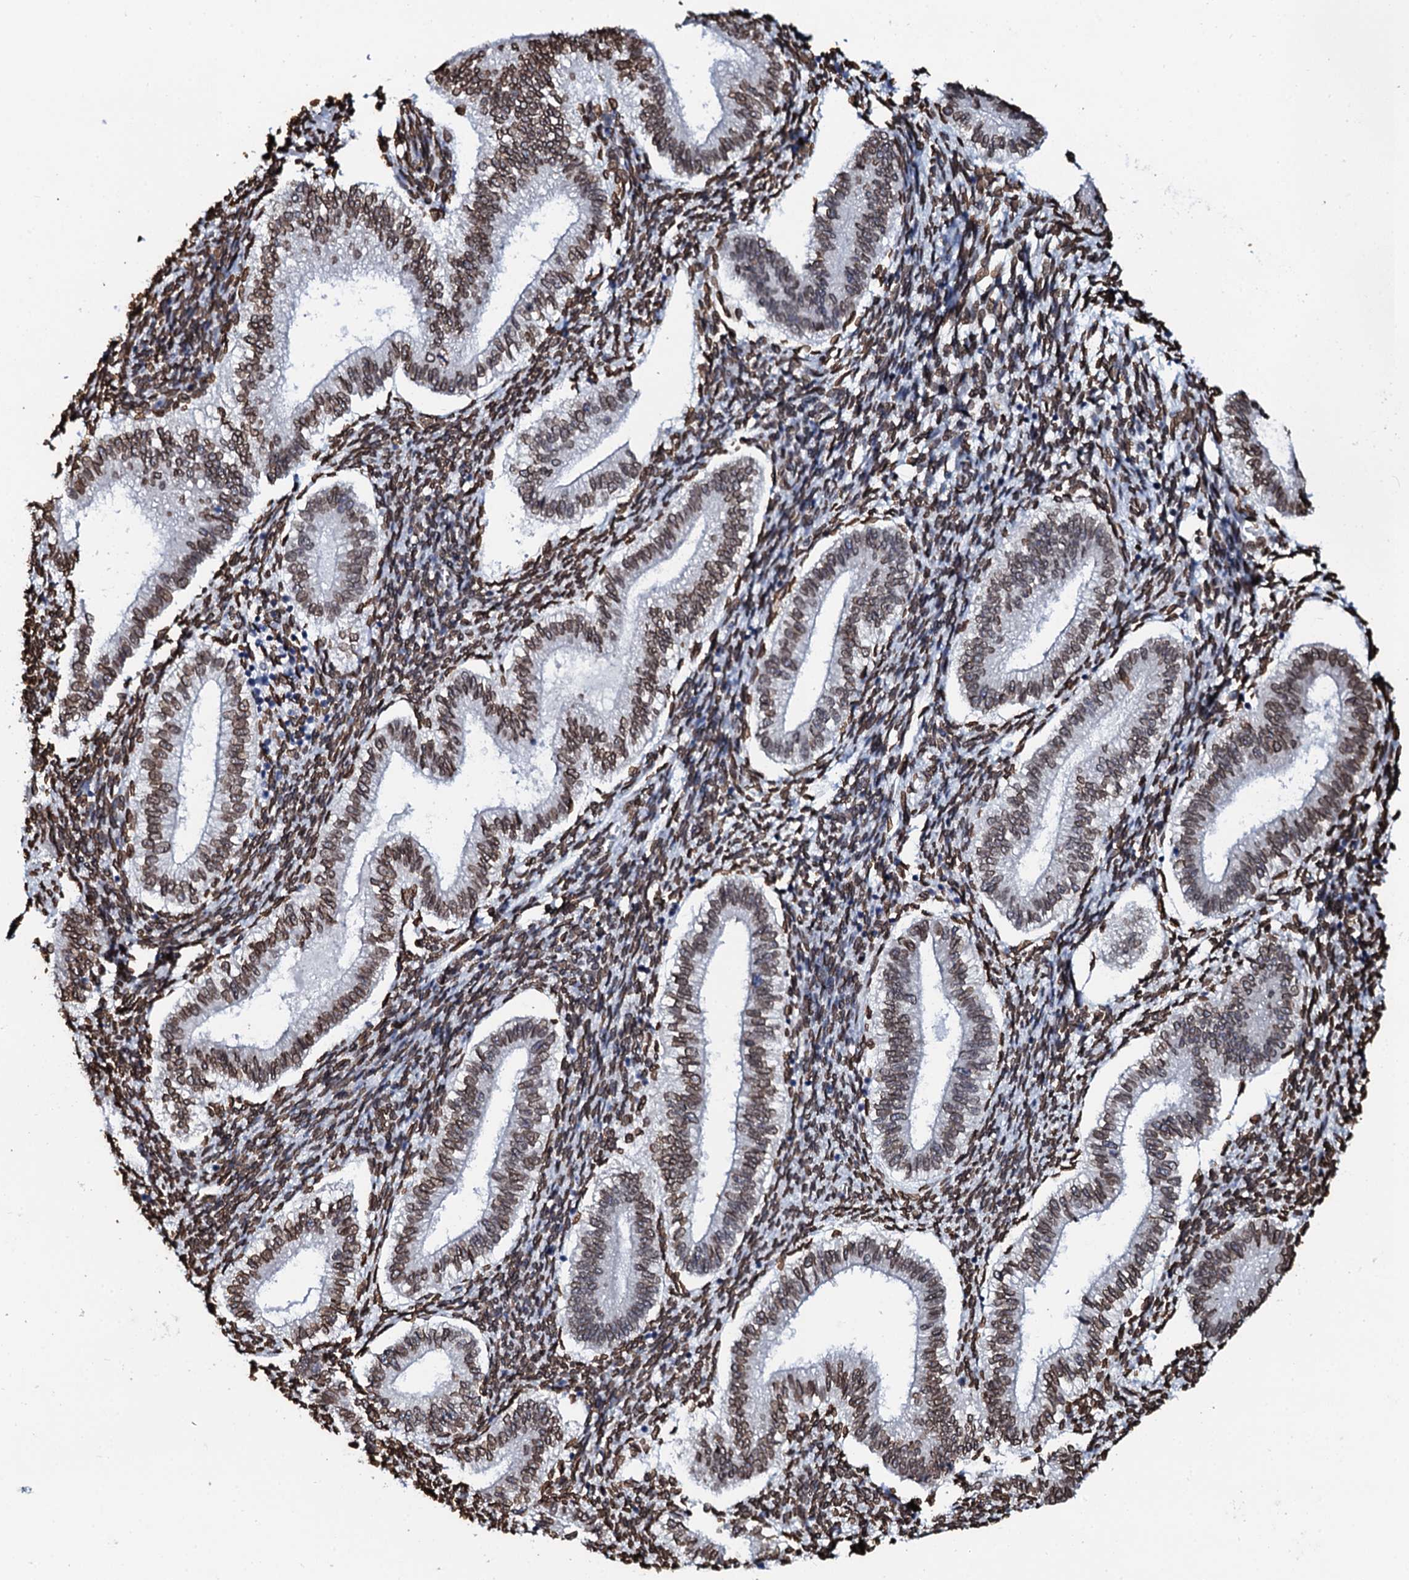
{"staining": {"intensity": "moderate", "quantity": ">75%", "location": "nuclear"}, "tissue": "endometrium", "cell_type": "Cells in endometrial stroma", "image_type": "normal", "snomed": [{"axis": "morphology", "description": "Normal tissue, NOS"}, {"axis": "topography", "description": "Endometrium"}], "caption": "High-magnification brightfield microscopy of unremarkable endometrium stained with DAB (brown) and counterstained with hematoxylin (blue). cells in endometrial stroma exhibit moderate nuclear expression is present in about>75% of cells. (Stains: DAB (3,3'-diaminobenzidine) in brown, nuclei in blue, Microscopy: brightfield microscopy at high magnification).", "gene": "KATNAL2", "patient": {"sex": "female", "age": 25}}